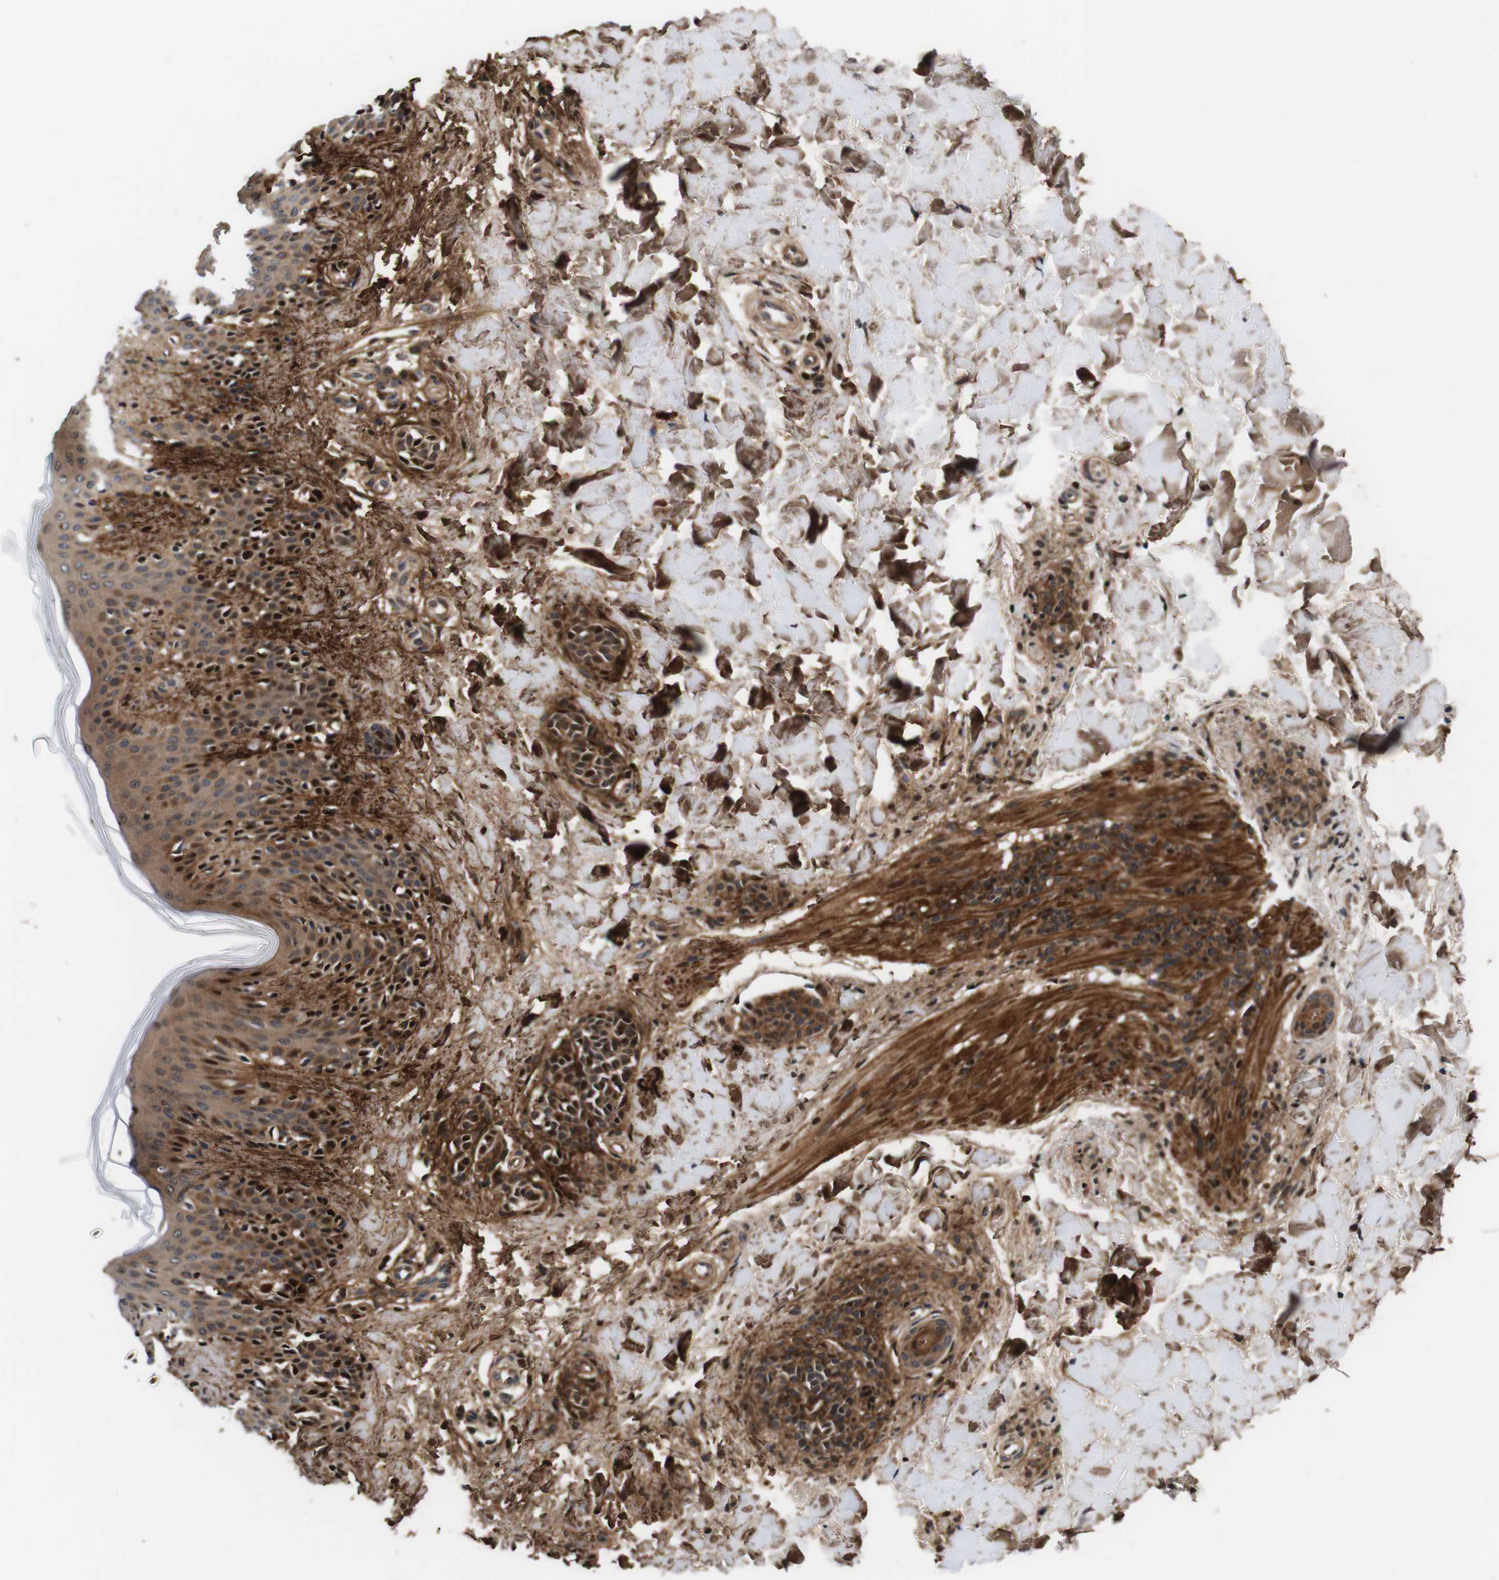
{"staining": {"intensity": "strong", "quantity": ">75%", "location": "cytoplasmic/membranous,nuclear"}, "tissue": "skin", "cell_type": "Fibroblasts", "image_type": "normal", "snomed": [{"axis": "morphology", "description": "Normal tissue, NOS"}, {"axis": "topography", "description": "Skin"}], "caption": "There is high levels of strong cytoplasmic/membranous,nuclear positivity in fibroblasts of normal skin, as demonstrated by immunohistochemical staining (brown color).", "gene": "LRP4", "patient": {"sex": "male", "age": 16}}